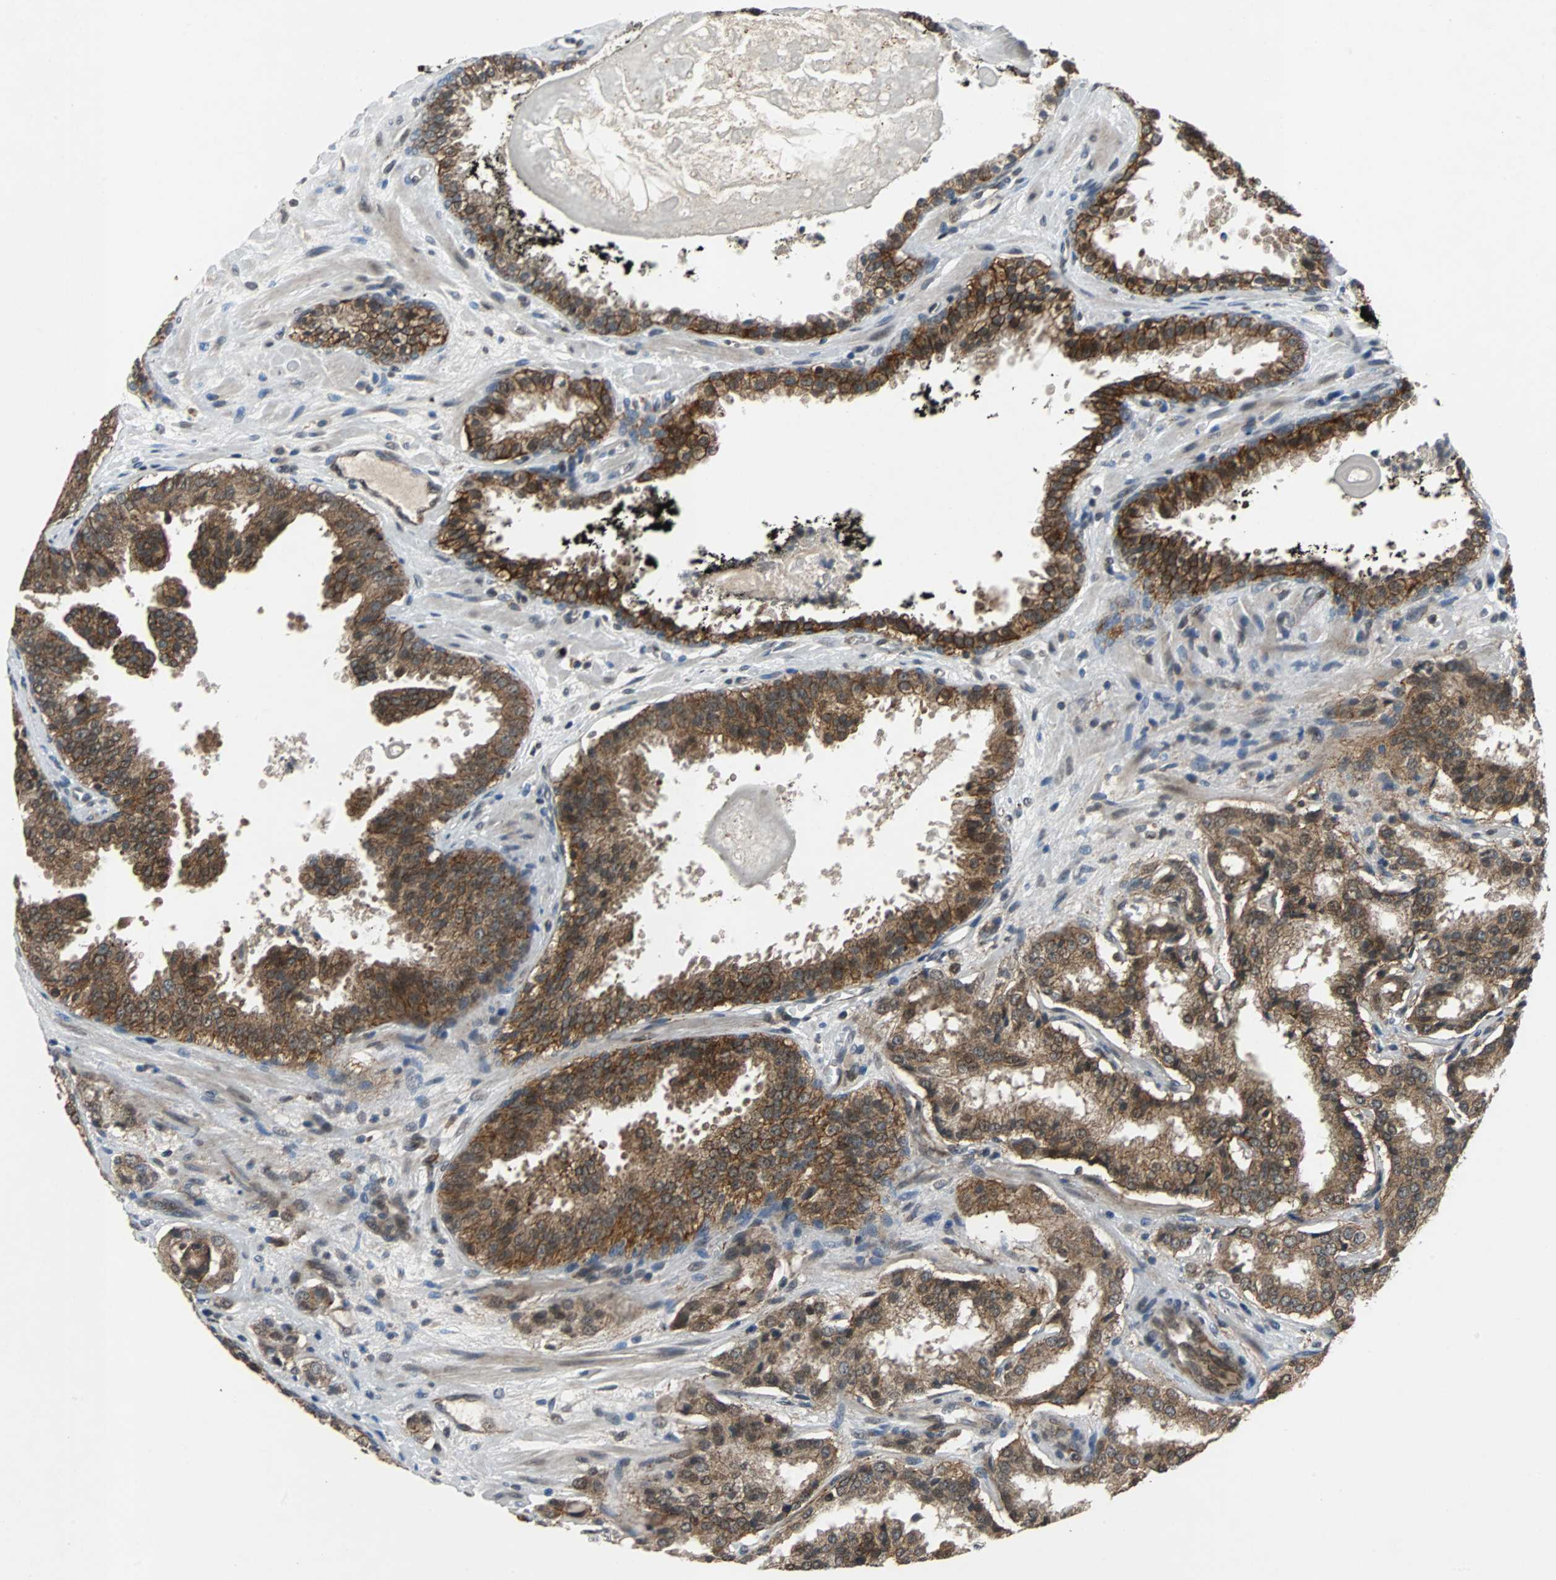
{"staining": {"intensity": "strong", "quantity": ">75%", "location": "cytoplasmic/membranous"}, "tissue": "prostate cancer", "cell_type": "Tumor cells", "image_type": "cancer", "snomed": [{"axis": "morphology", "description": "Adenocarcinoma, High grade"}, {"axis": "topography", "description": "Prostate"}], "caption": "Protein expression analysis of human prostate cancer reveals strong cytoplasmic/membranous positivity in approximately >75% of tumor cells. (Brightfield microscopy of DAB IHC at high magnification).", "gene": "LSR", "patient": {"sex": "male", "age": 58}}